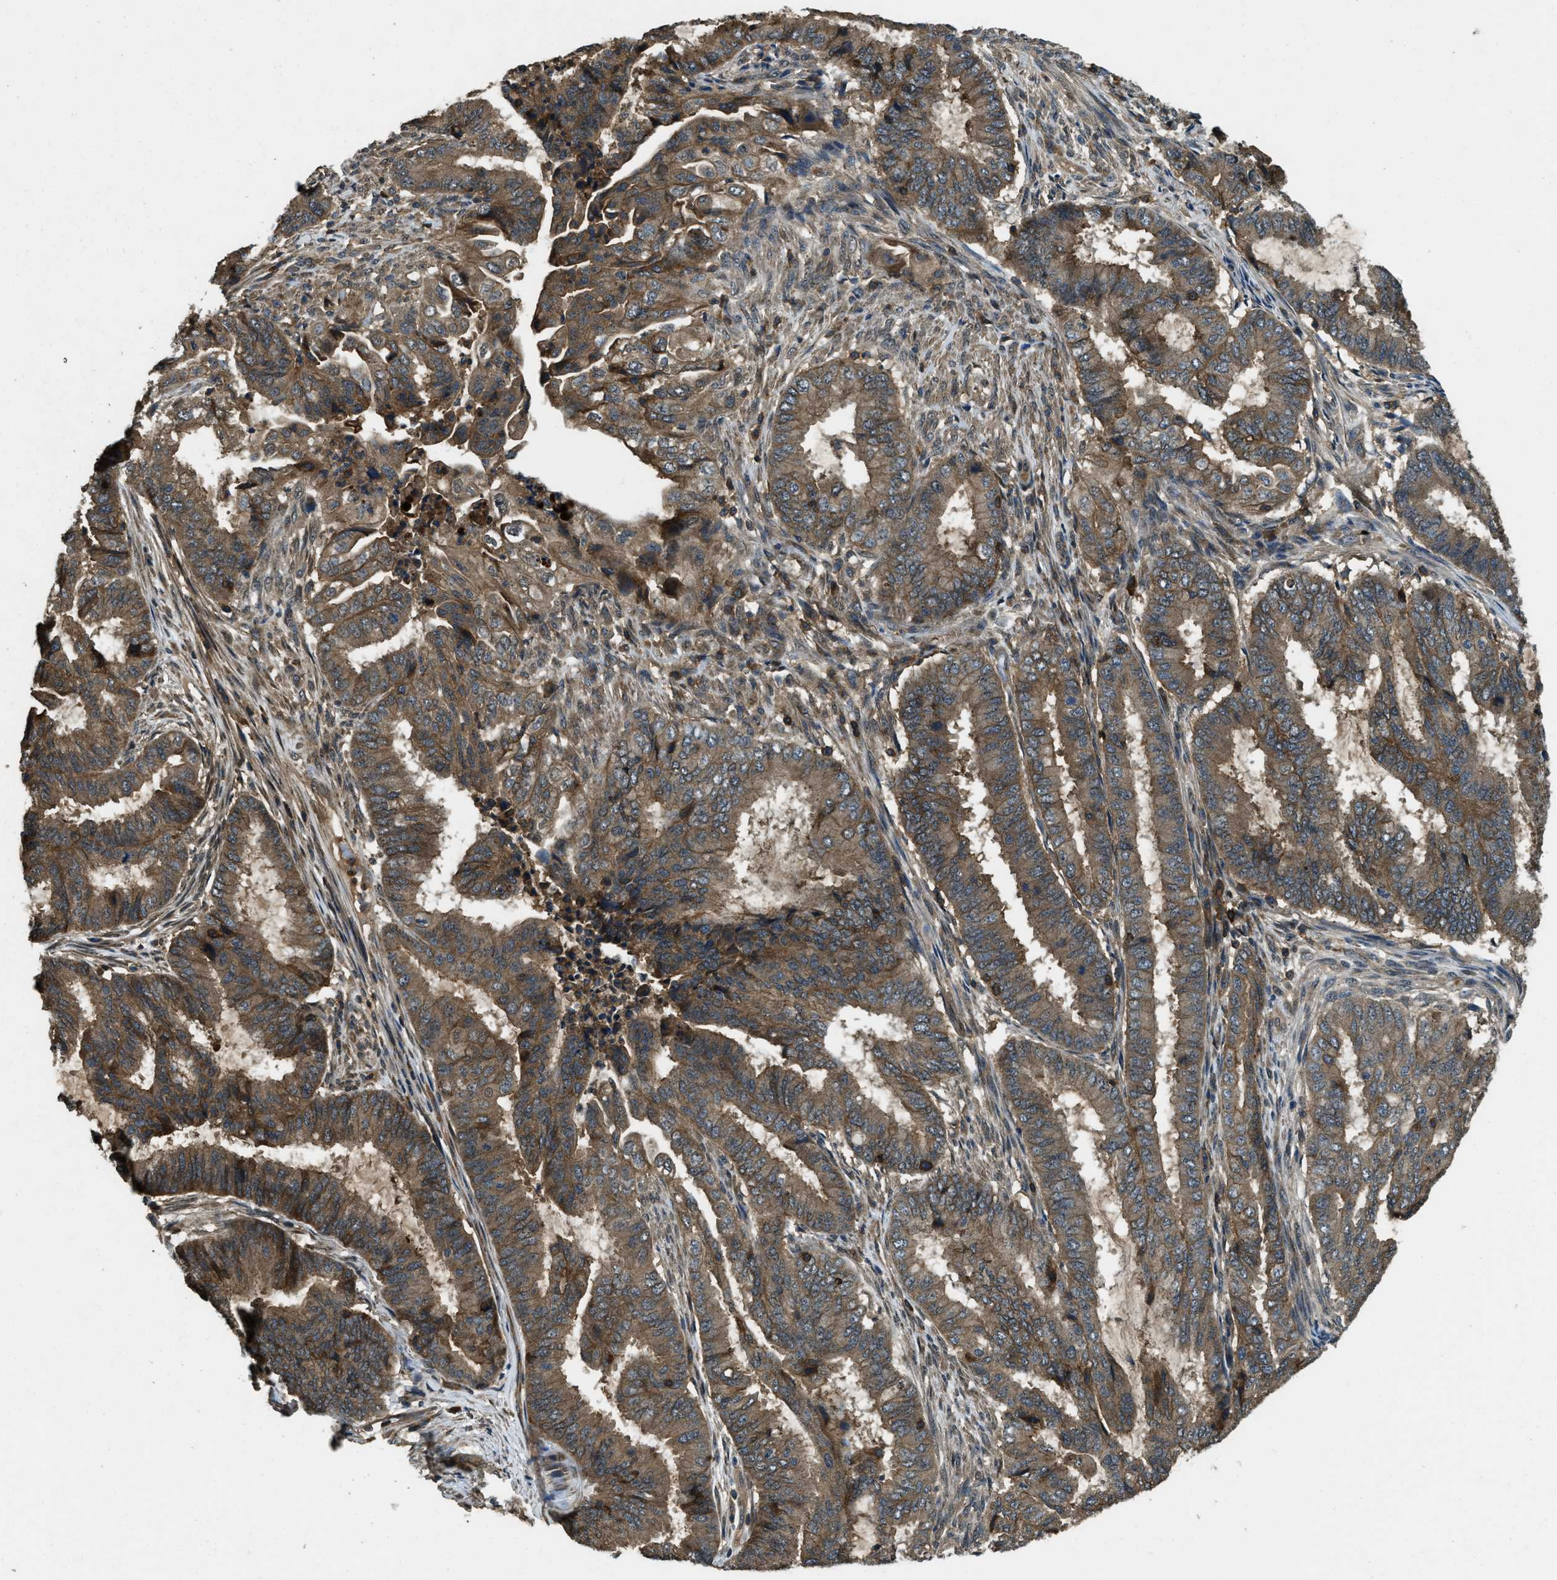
{"staining": {"intensity": "moderate", "quantity": ">75%", "location": "cytoplasmic/membranous"}, "tissue": "endometrial cancer", "cell_type": "Tumor cells", "image_type": "cancer", "snomed": [{"axis": "morphology", "description": "Adenocarcinoma, NOS"}, {"axis": "topography", "description": "Endometrium"}], "caption": "Tumor cells display moderate cytoplasmic/membranous staining in about >75% of cells in endometrial adenocarcinoma.", "gene": "ATP8B1", "patient": {"sex": "female", "age": 51}}